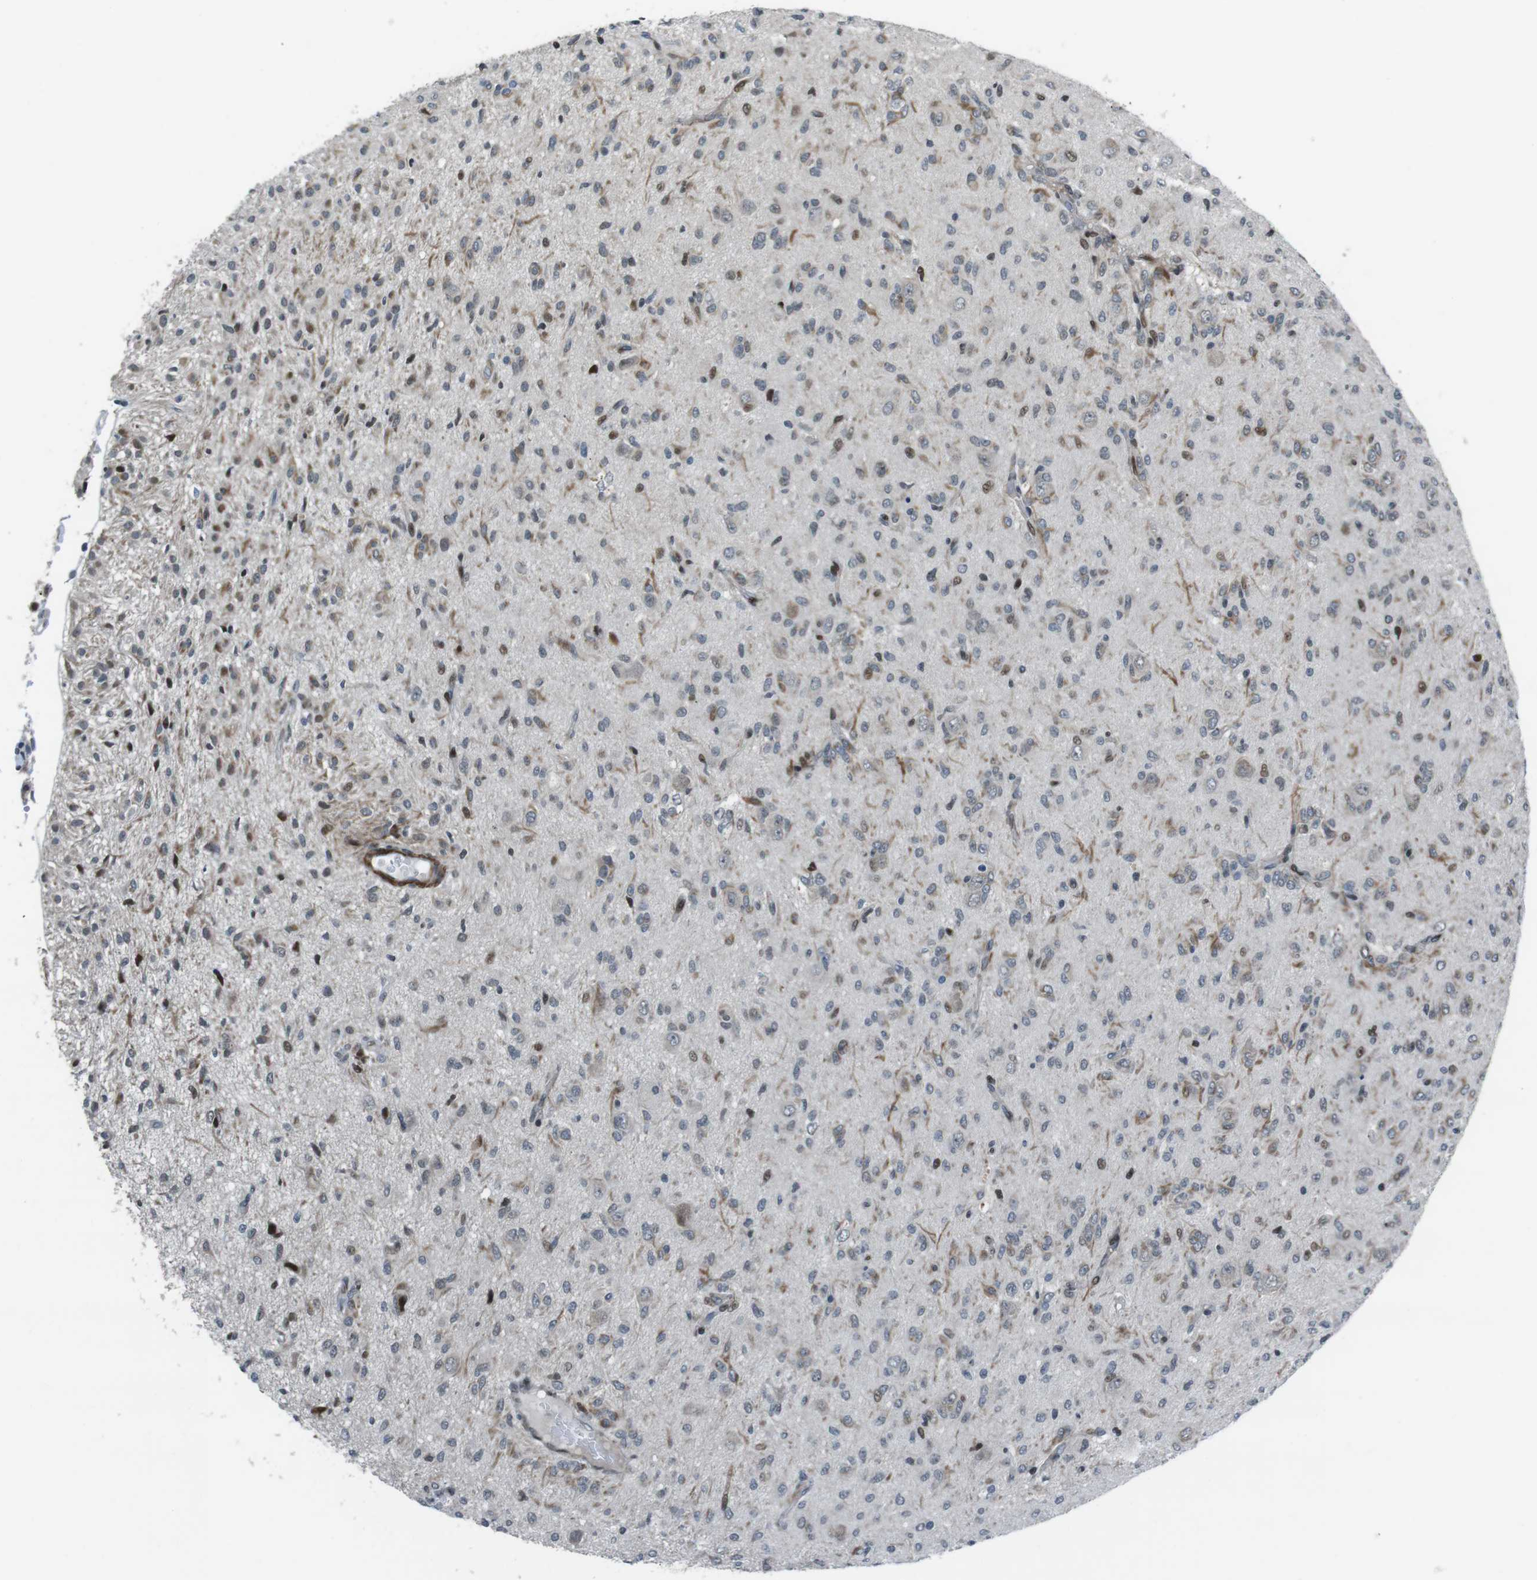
{"staining": {"intensity": "strong", "quantity": "<25%", "location": "nuclear"}, "tissue": "glioma", "cell_type": "Tumor cells", "image_type": "cancer", "snomed": [{"axis": "morphology", "description": "Glioma, malignant, High grade"}, {"axis": "topography", "description": "Brain"}], "caption": "Malignant glioma (high-grade) stained for a protein (brown) demonstrates strong nuclear positive positivity in approximately <25% of tumor cells.", "gene": "PBRM1", "patient": {"sex": "female", "age": 59}}